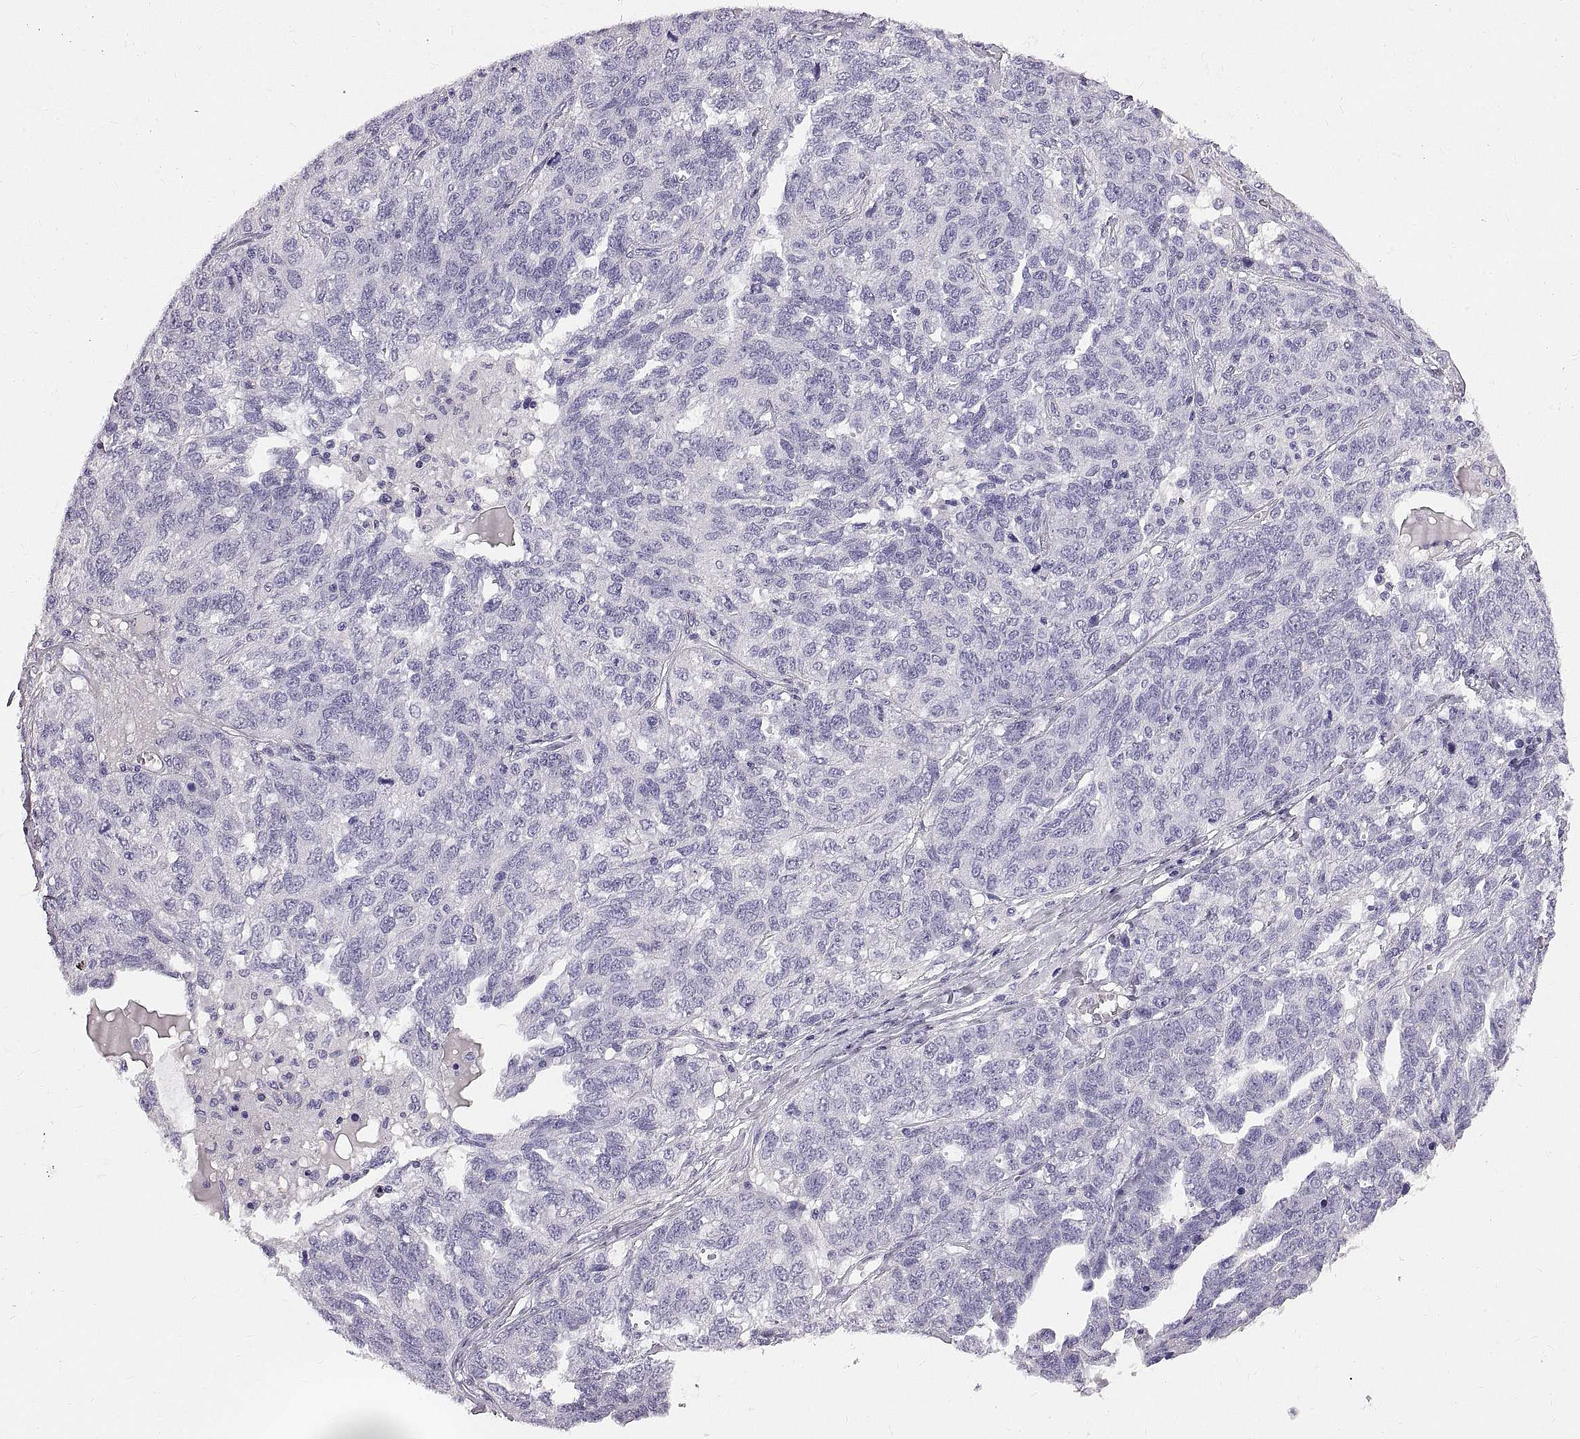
{"staining": {"intensity": "negative", "quantity": "none", "location": "none"}, "tissue": "ovarian cancer", "cell_type": "Tumor cells", "image_type": "cancer", "snomed": [{"axis": "morphology", "description": "Cystadenocarcinoma, serous, NOS"}, {"axis": "topography", "description": "Ovary"}], "caption": "Ovarian cancer stained for a protein using immunohistochemistry (IHC) shows no staining tumor cells.", "gene": "WFDC8", "patient": {"sex": "female", "age": 71}}